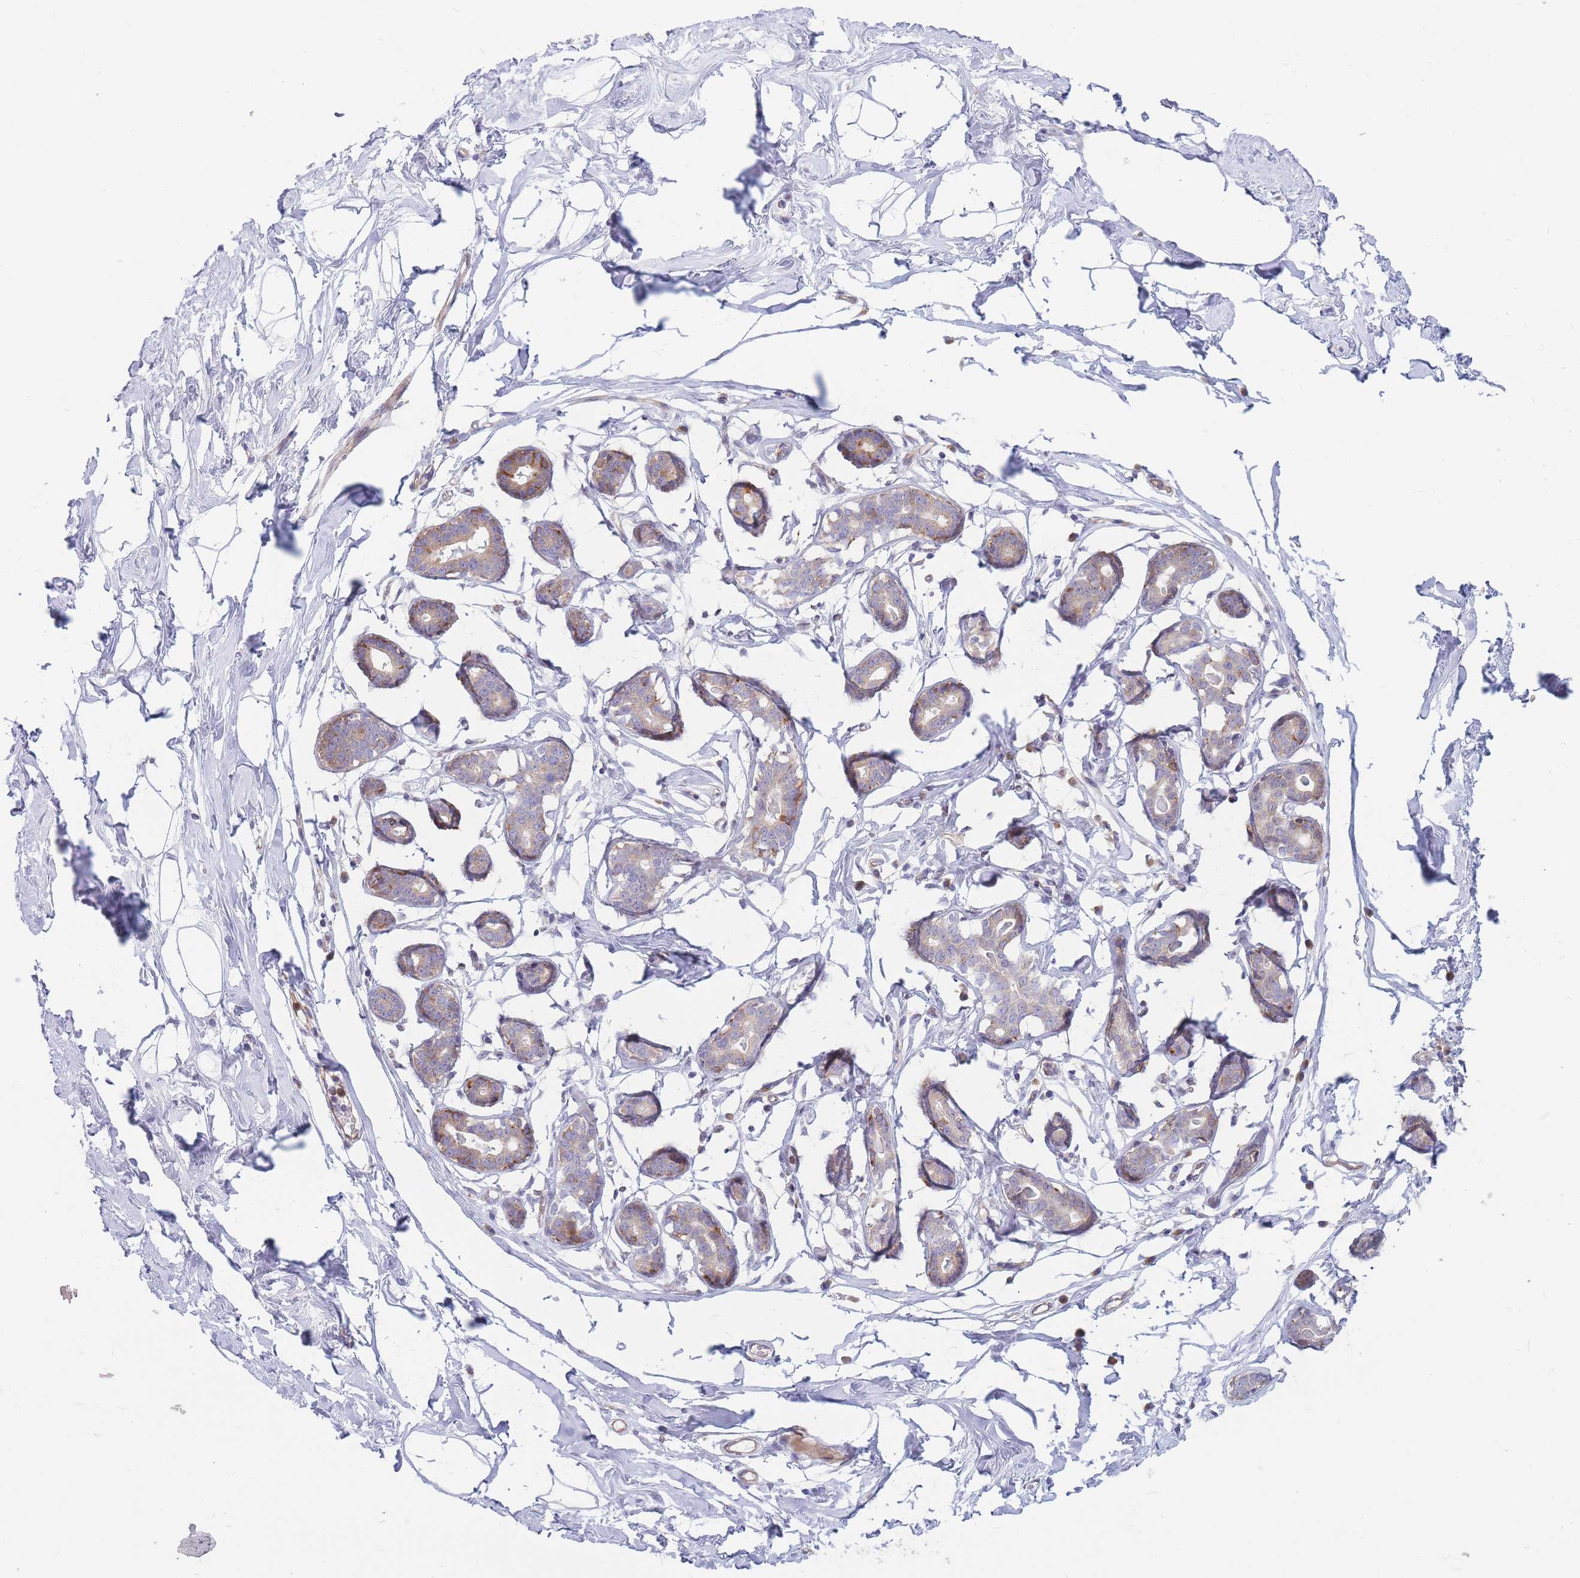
{"staining": {"intensity": "negative", "quantity": "none", "location": "none"}, "tissue": "breast", "cell_type": "Adipocytes", "image_type": "normal", "snomed": [{"axis": "morphology", "description": "Normal tissue, NOS"}, {"axis": "morphology", "description": "Adenoma, NOS"}, {"axis": "topography", "description": "Breast"}], "caption": "Adipocytes show no significant staining in normal breast. Brightfield microscopy of IHC stained with DAB (3,3'-diaminobenzidine) (brown) and hematoxylin (blue), captured at high magnification.", "gene": "TMEM131L", "patient": {"sex": "female", "age": 23}}